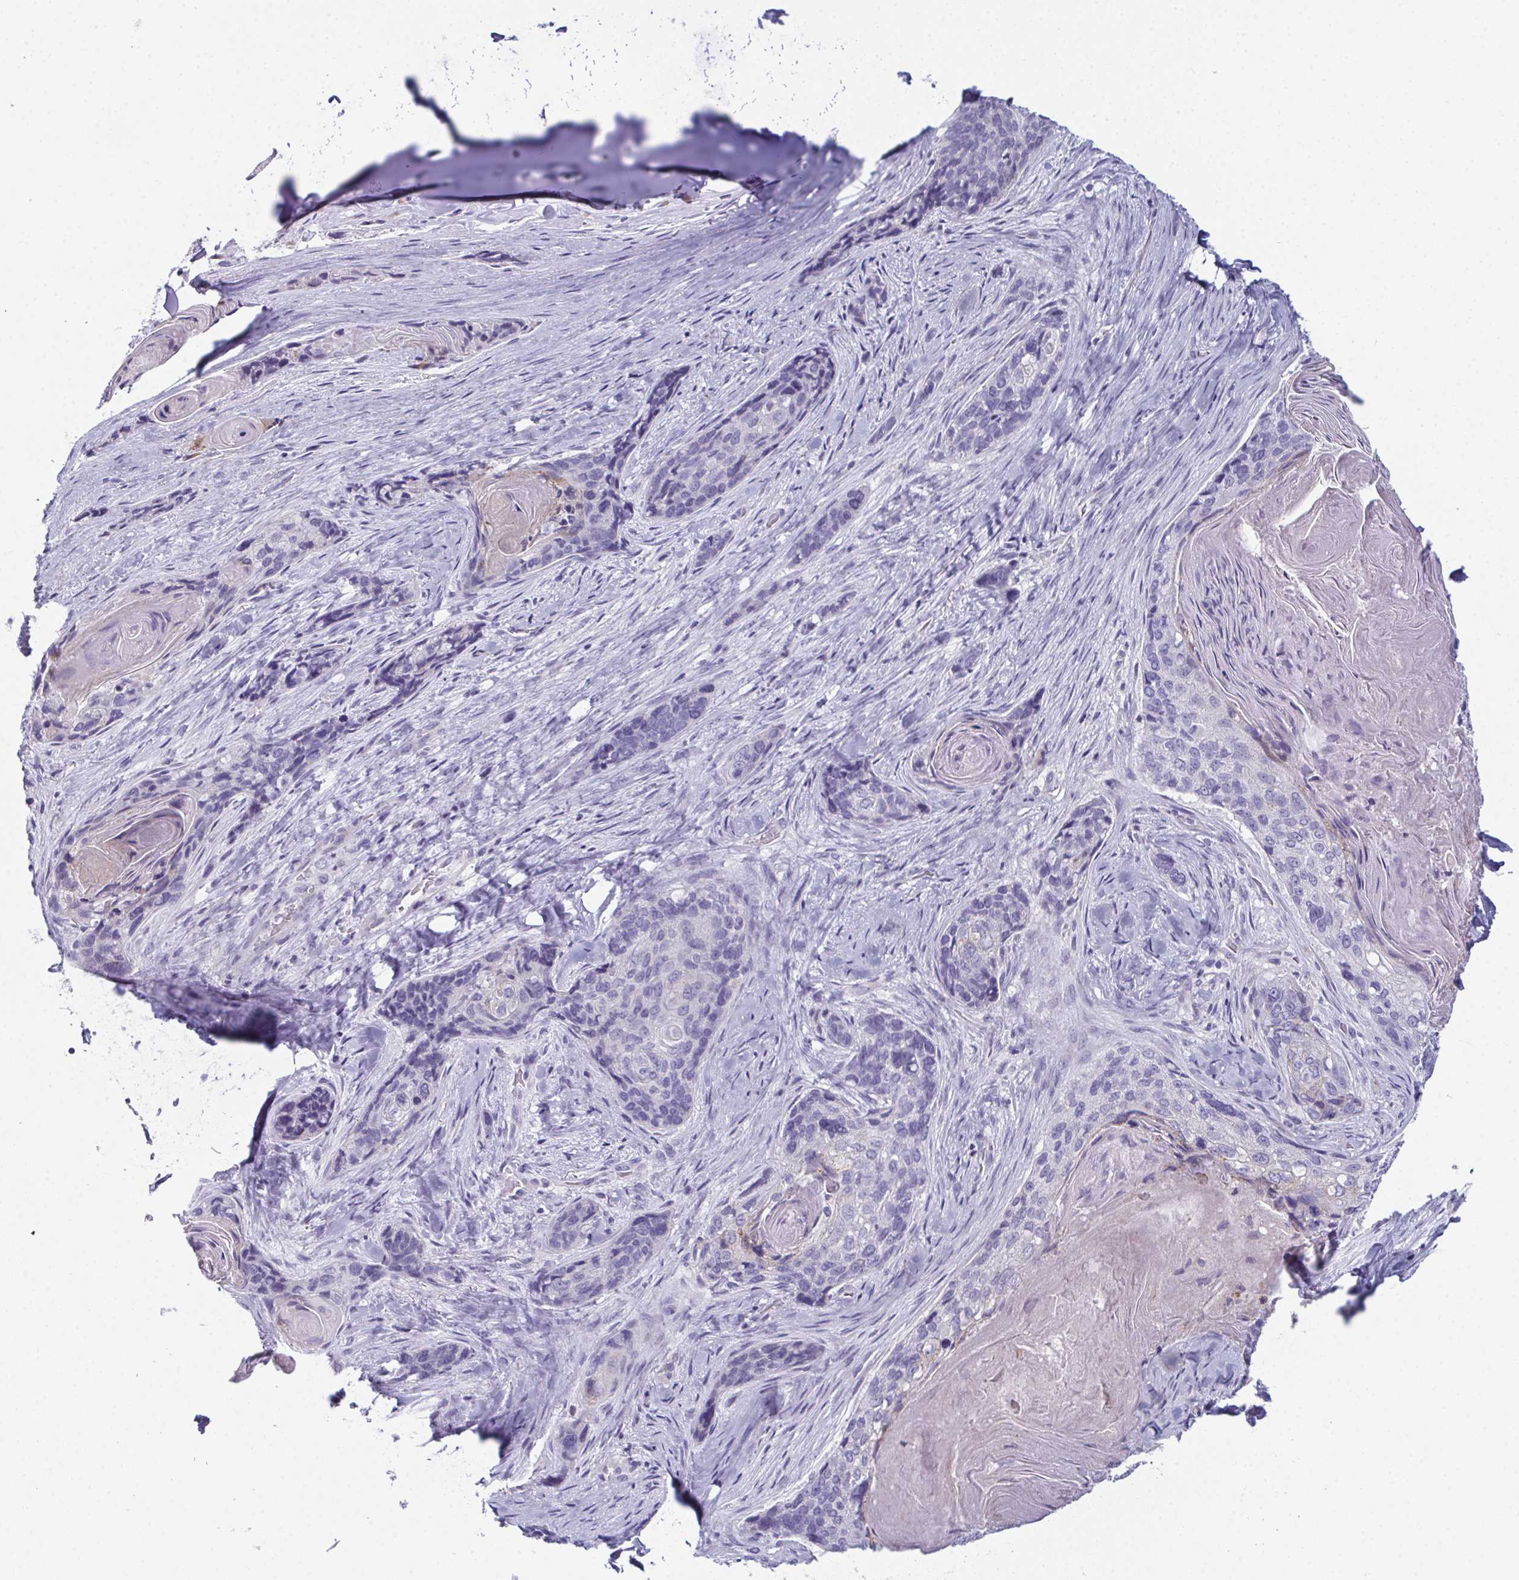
{"staining": {"intensity": "negative", "quantity": "none", "location": "none"}, "tissue": "lung cancer", "cell_type": "Tumor cells", "image_type": "cancer", "snomed": [{"axis": "morphology", "description": "Squamous cell carcinoma, NOS"}, {"axis": "morphology", "description": "Squamous cell carcinoma, metastatic, NOS"}, {"axis": "topography", "description": "Lymph node"}, {"axis": "topography", "description": "Lung"}], "caption": "DAB immunohistochemical staining of lung metastatic squamous cell carcinoma reveals no significant staining in tumor cells. (Stains: DAB (3,3'-diaminobenzidine) immunohistochemistry with hematoxylin counter stain, Microscopy: brightfield microscopy at high magnification).", "gene": "TEX19", "patient": {"sex": "male", "age": 41}}